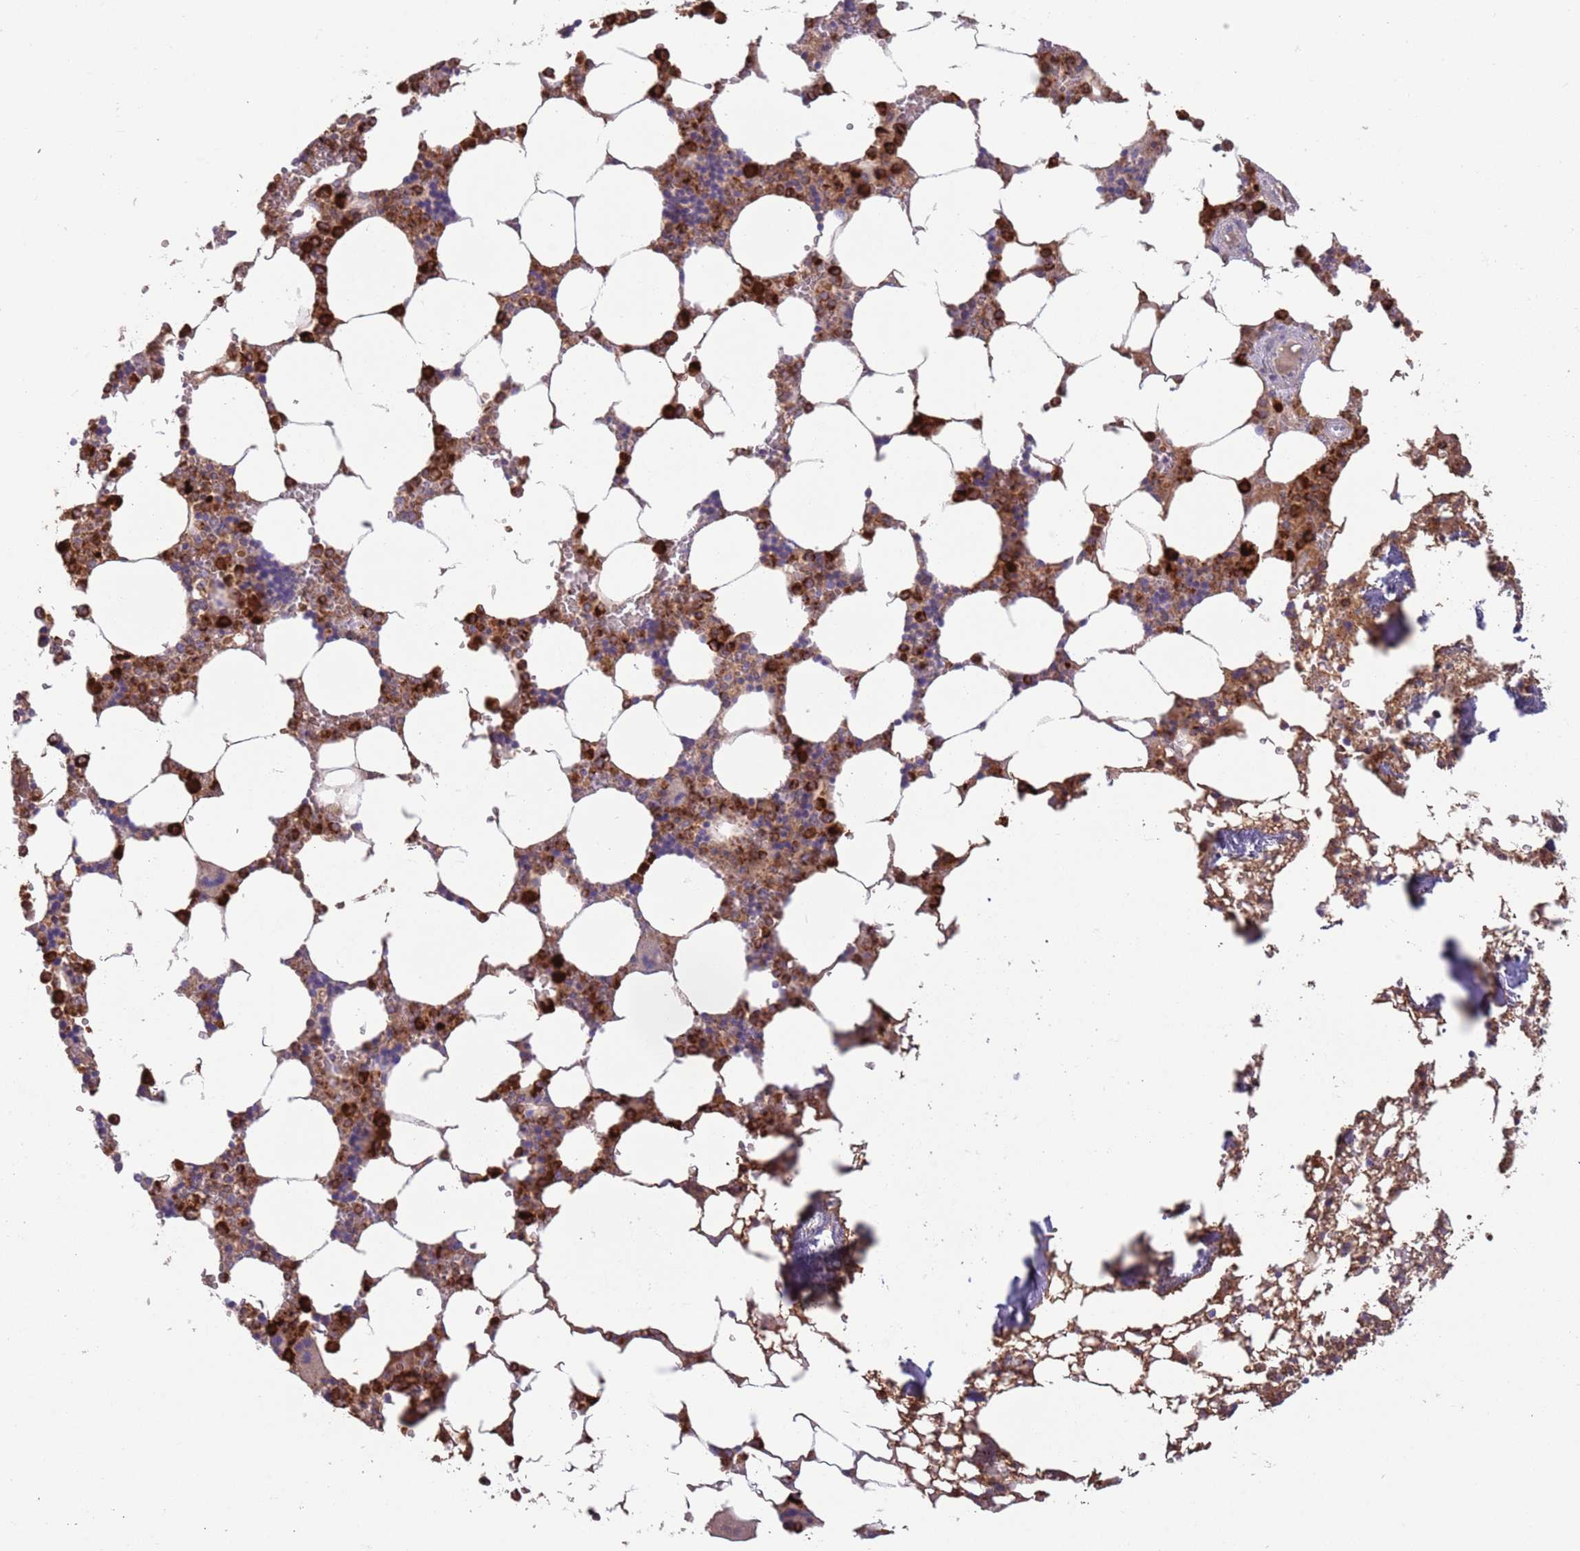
{"staining": {"intensity": "strong", "quantity": "25%-75%", "location": "cytoplasmic/membranous"}, "tissue": "bone marrow", "cell_type": "Hematopoietic cells", "image_type": "normal", "snomed": [{"axis": "morphology", "description": "Normal tissue, NOS"}, {"axis": "topography", "description": "Bone marrow"}], "caption": "This image demonstrates IHC staining of normal human bone marrow, with high strong cytoplasmic/membranous expression in about 25%-75% of hematopoietic cells.", "gene": "DDT", "patient": {"sex": "male", "age": 64}}